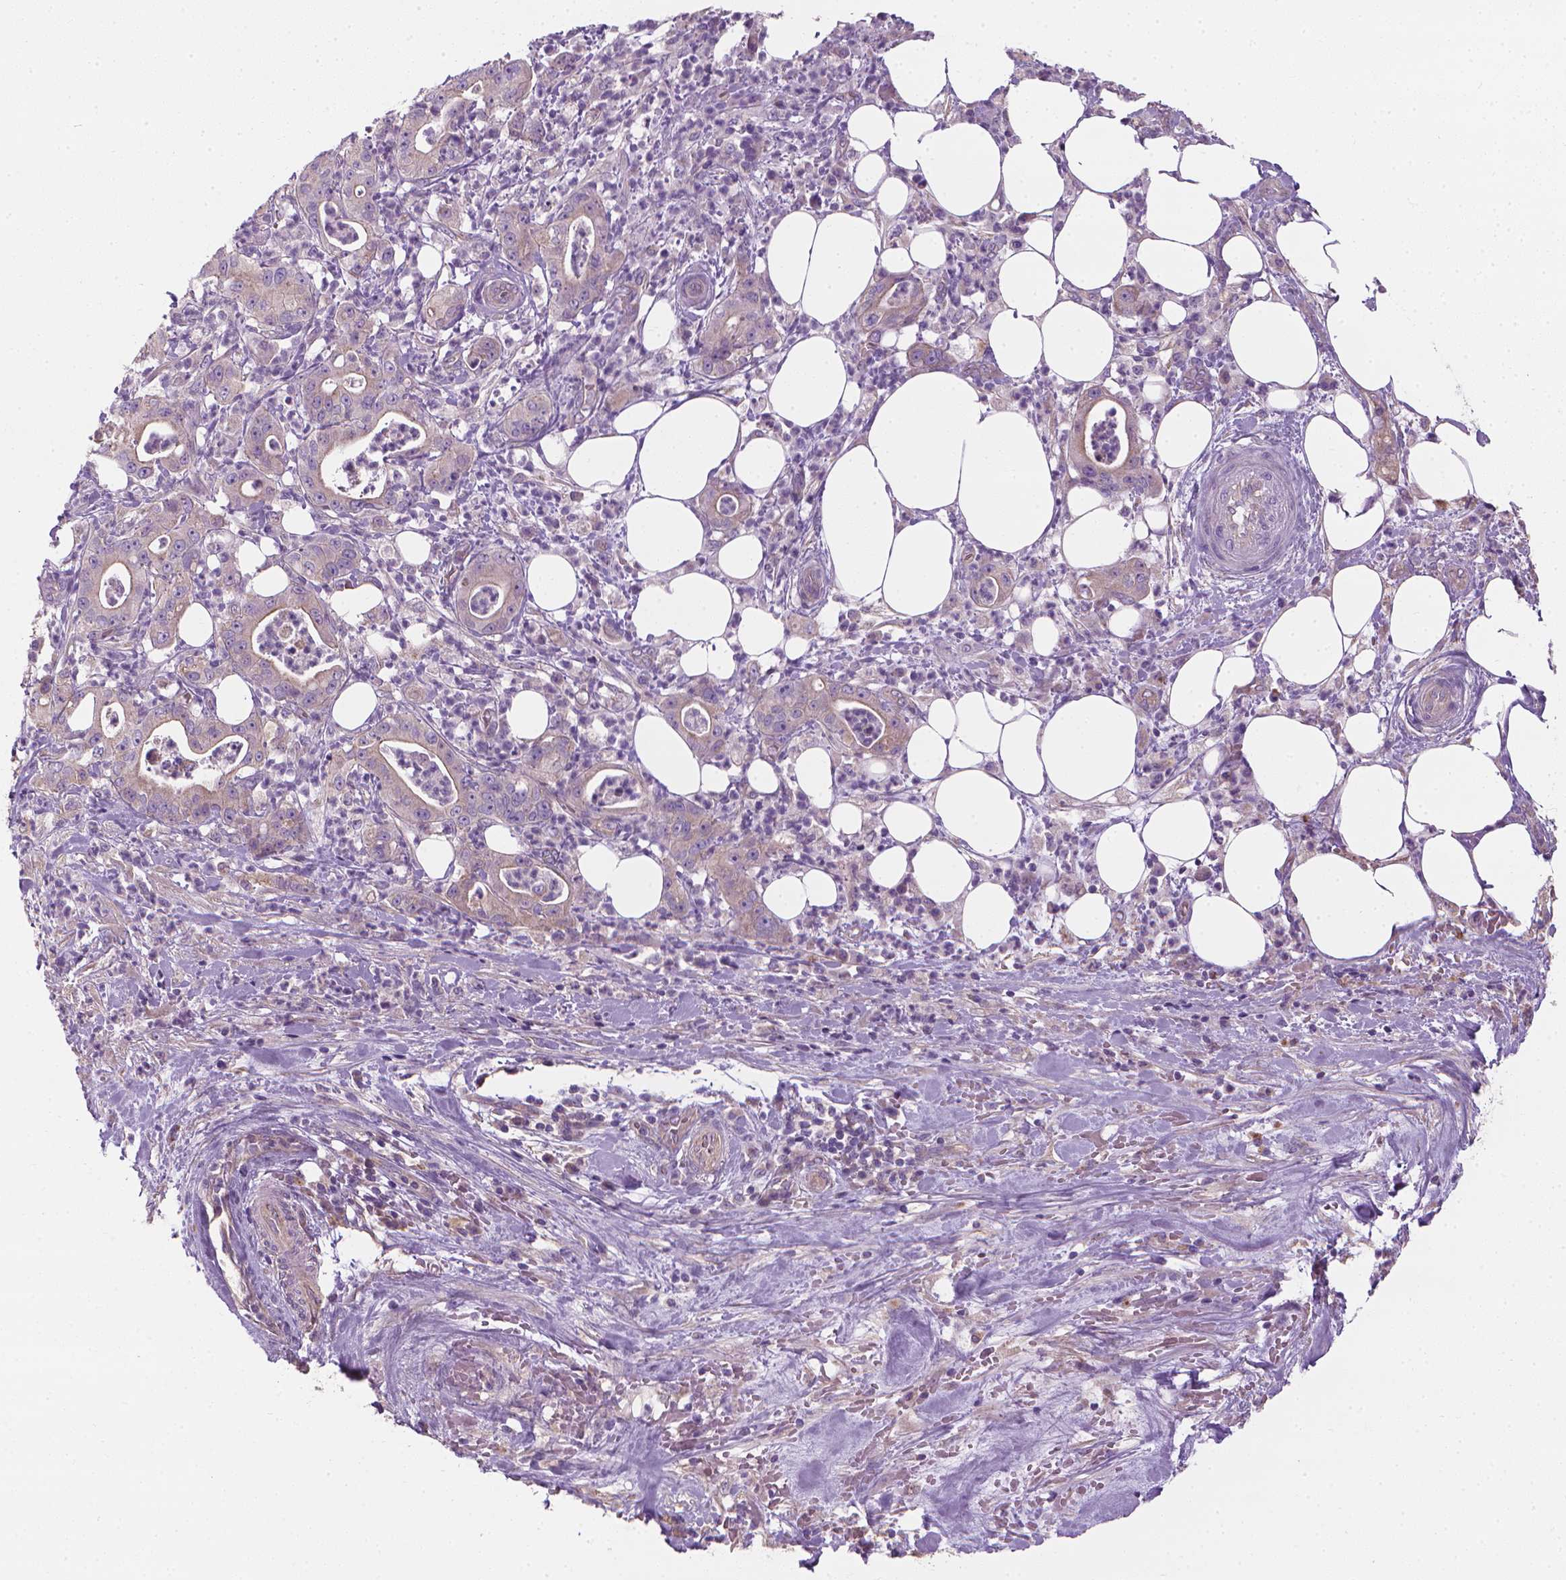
{"staining": {"intensity": "weak", "quantity": "<25%", "location": "cytoplasmic/membranous"}, "tissue": "pancreatic cancer", "cell_type": "Tumor cells", "image_type": "cancer", "snomed": [{"axis": "morphology", "description": "Adenocarcinoma, NOS"}, {"axis": "topography", "description": "Pancreas"}], "caption": "IHC image of human pancreatic adenocarcinoma stained for a protein (brown), which reveals no positivity in tumor cells.", "gene": "RIIAD1", "patient": {"sex": "male", "age": 71}}